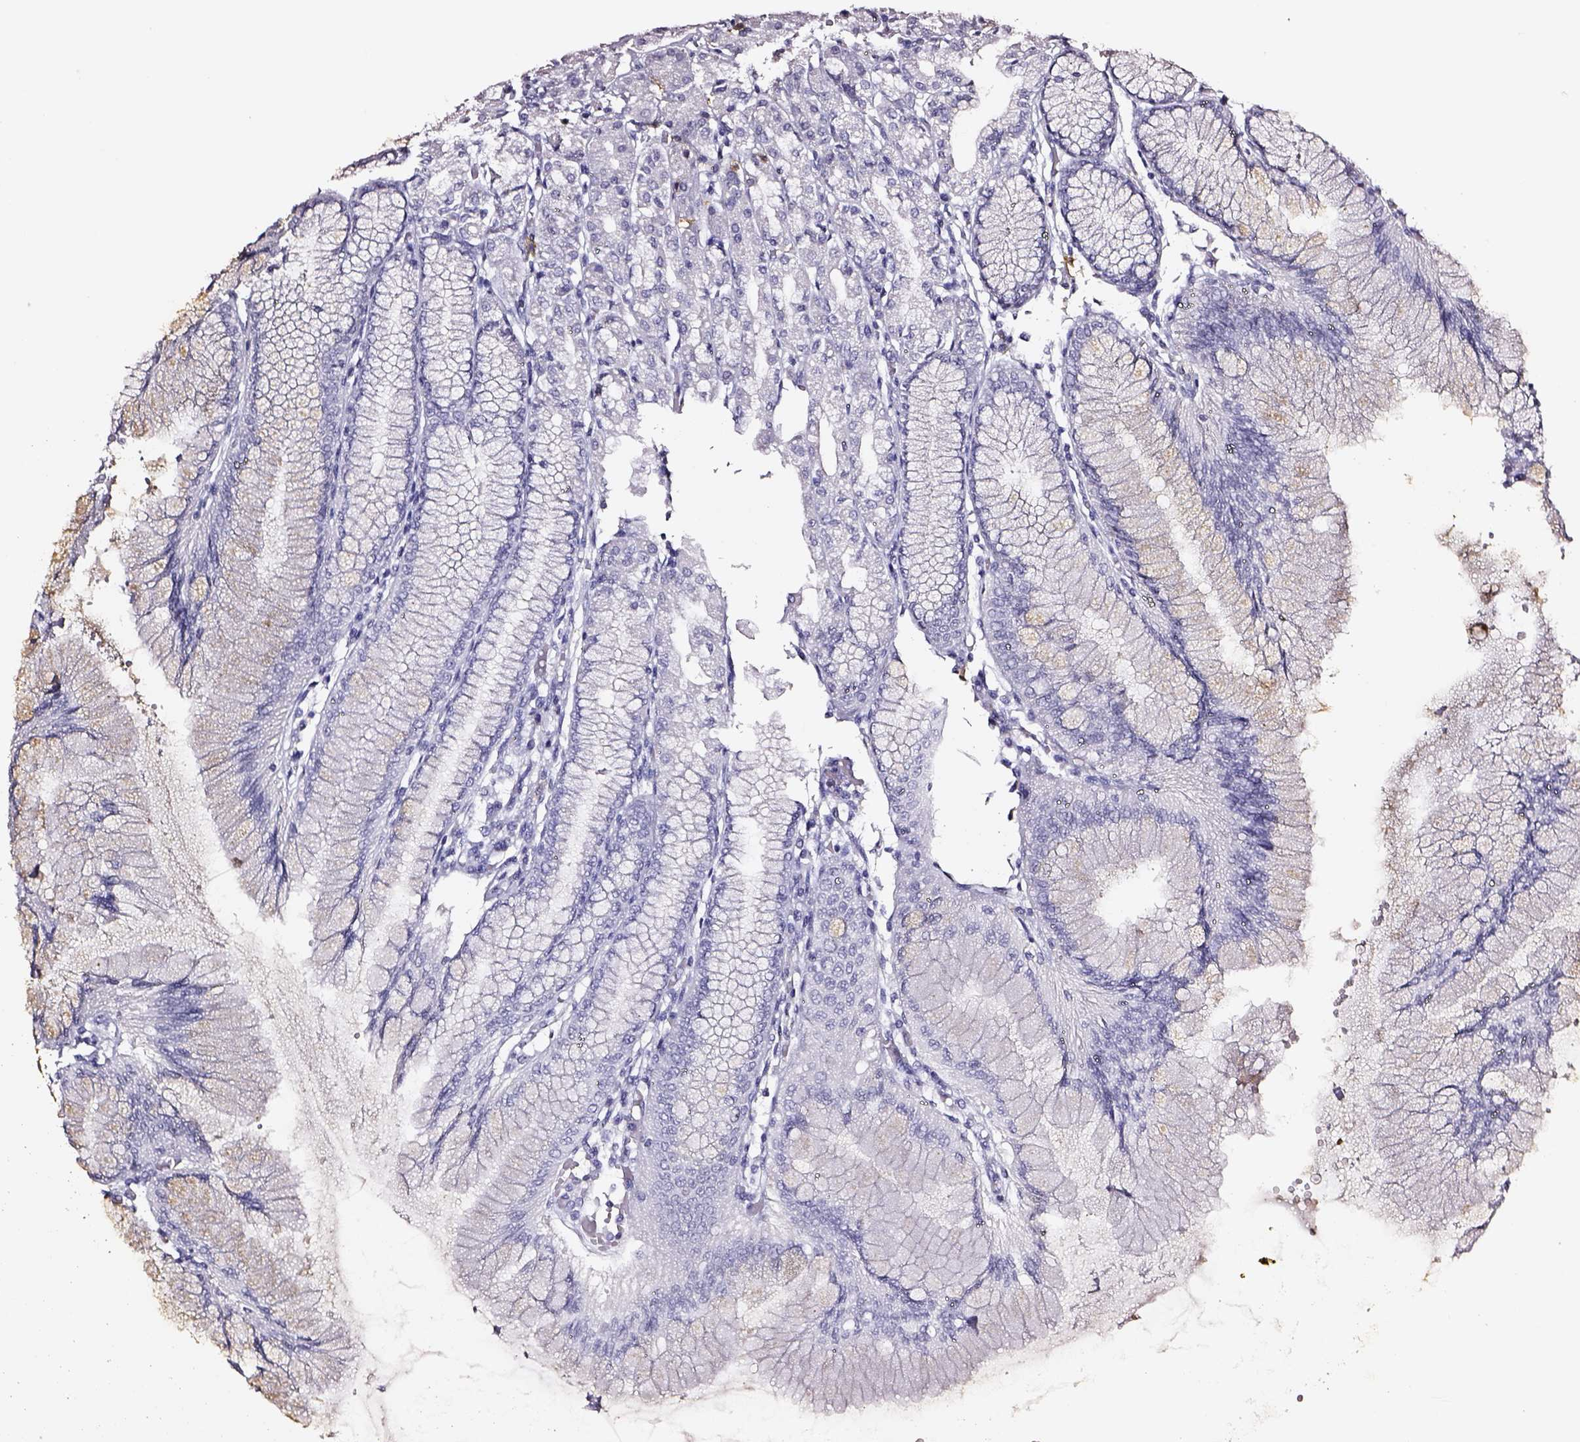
{"staining": {"intensity": "negative", "quantity": "none", "location": "none"}, "tissue": "stomach", "cell_type": "Glandular cells", "image_type": "normal", "snomed": [{"axis": "morphology", "description": "Normal tissue, NOS"}, {"axis": "topography", "description": "Stomach"}], "caption": "Histopathology image shows no significant protein positivity in glandular cells of unremarkable stomach.", "gene": "DPEP1", "patient": {"sex": "female", "age": 57}}